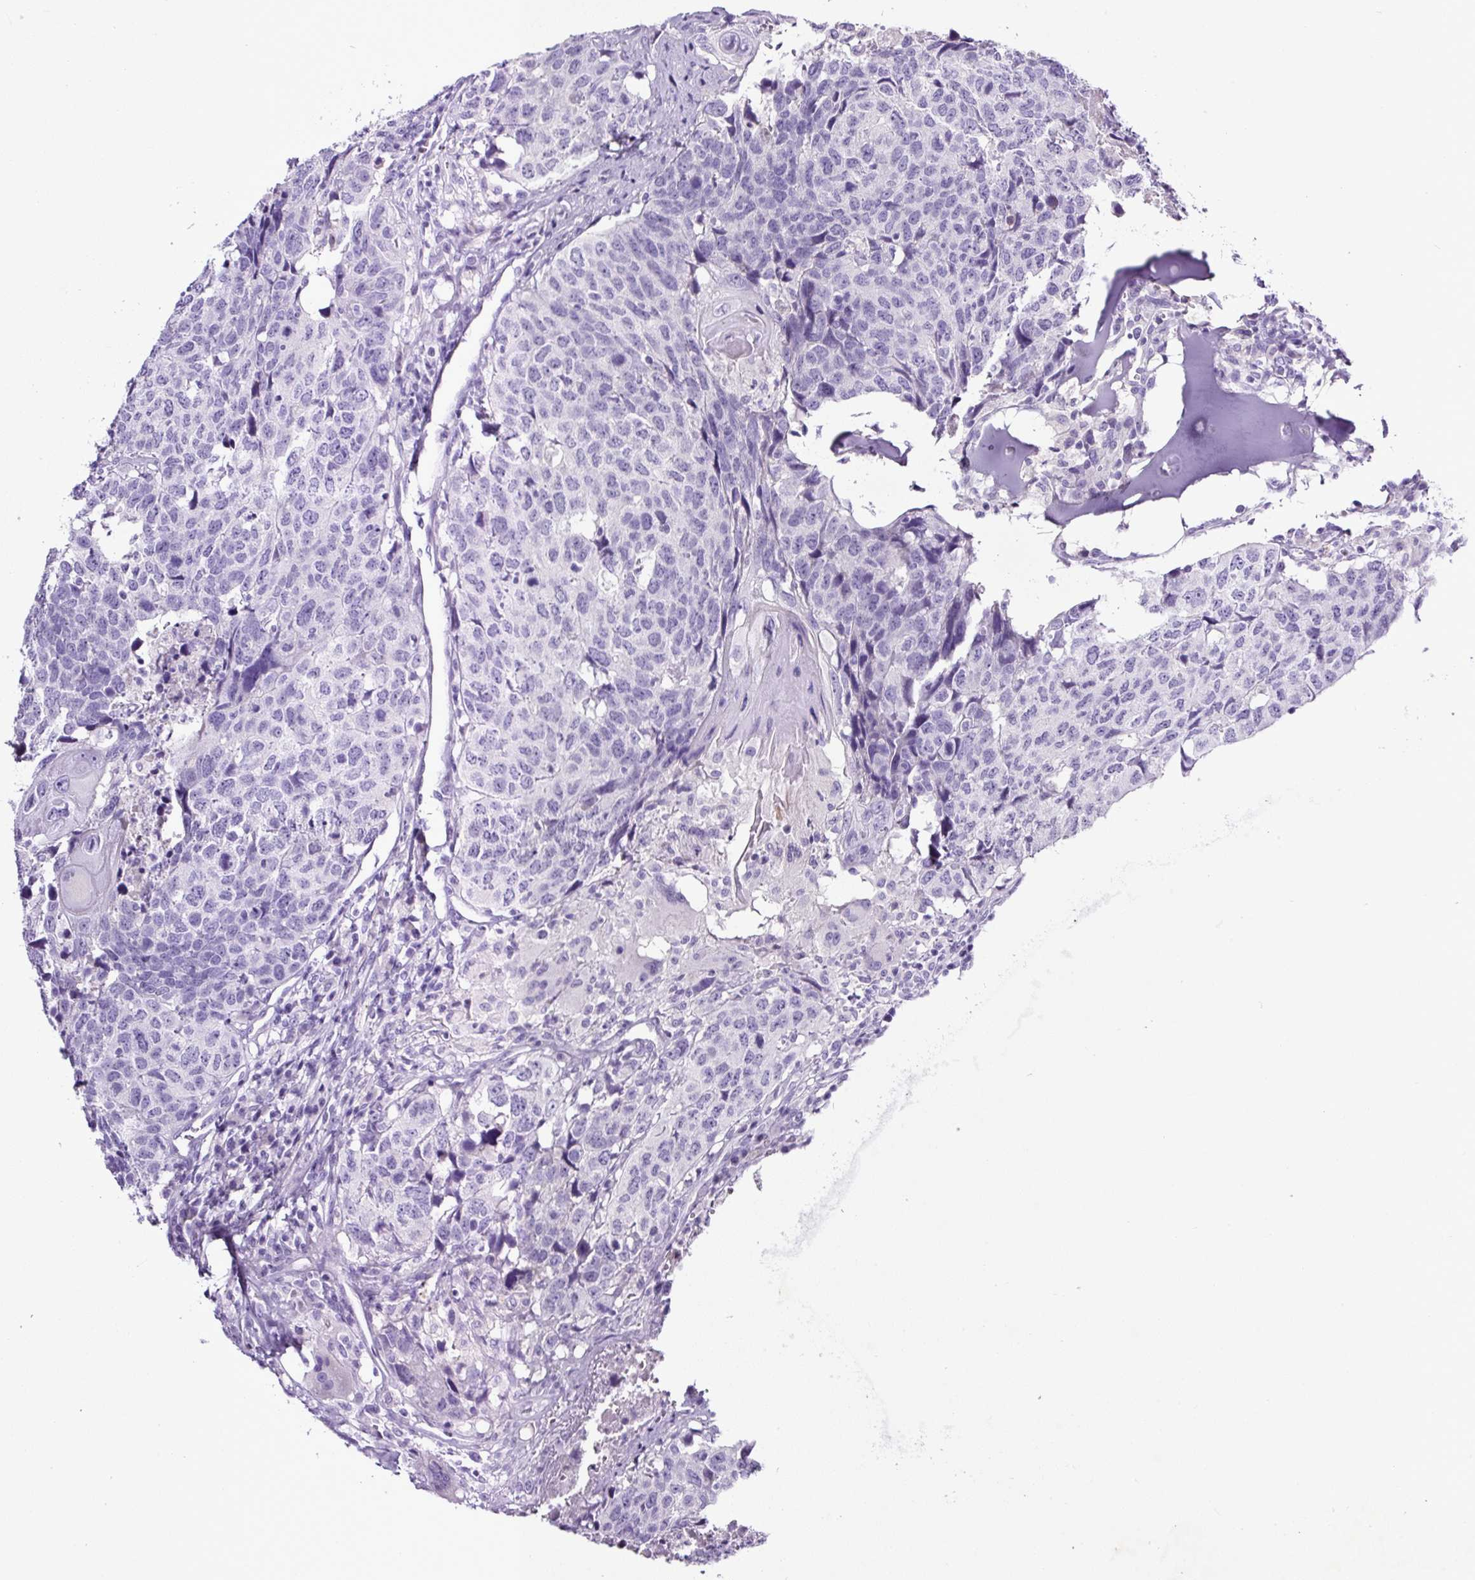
{"staining": {"intensity": "negative", "quantity": "none", "location": "none"}, "tissue": "head and neck cancer", "cell_type": "Tumor cells", "image_type": "cancer", "snomed": [{"axis": "morphology", "description": "Normal tissue, NOS"}, {"axis": "morphology", "description": "Squamous cell carcinoma, NOS"}, {"axis": "topography", "description": "Skeletal muscle"}, {"axis": "topography", "description": "Vascular tissue"}, {"axis": "topography", "description": "Peripheral nerve tissue"}, {"axis": "topography", "description": "Head-Neck"}], "caption": "An immunohistochemistry (IHC) micrograph of head and neck cancer is shown. There is no staining in tumor cells of head and neck cancer.", "gene": "SP8", "patient": {"sex": "male", "age": 66}}